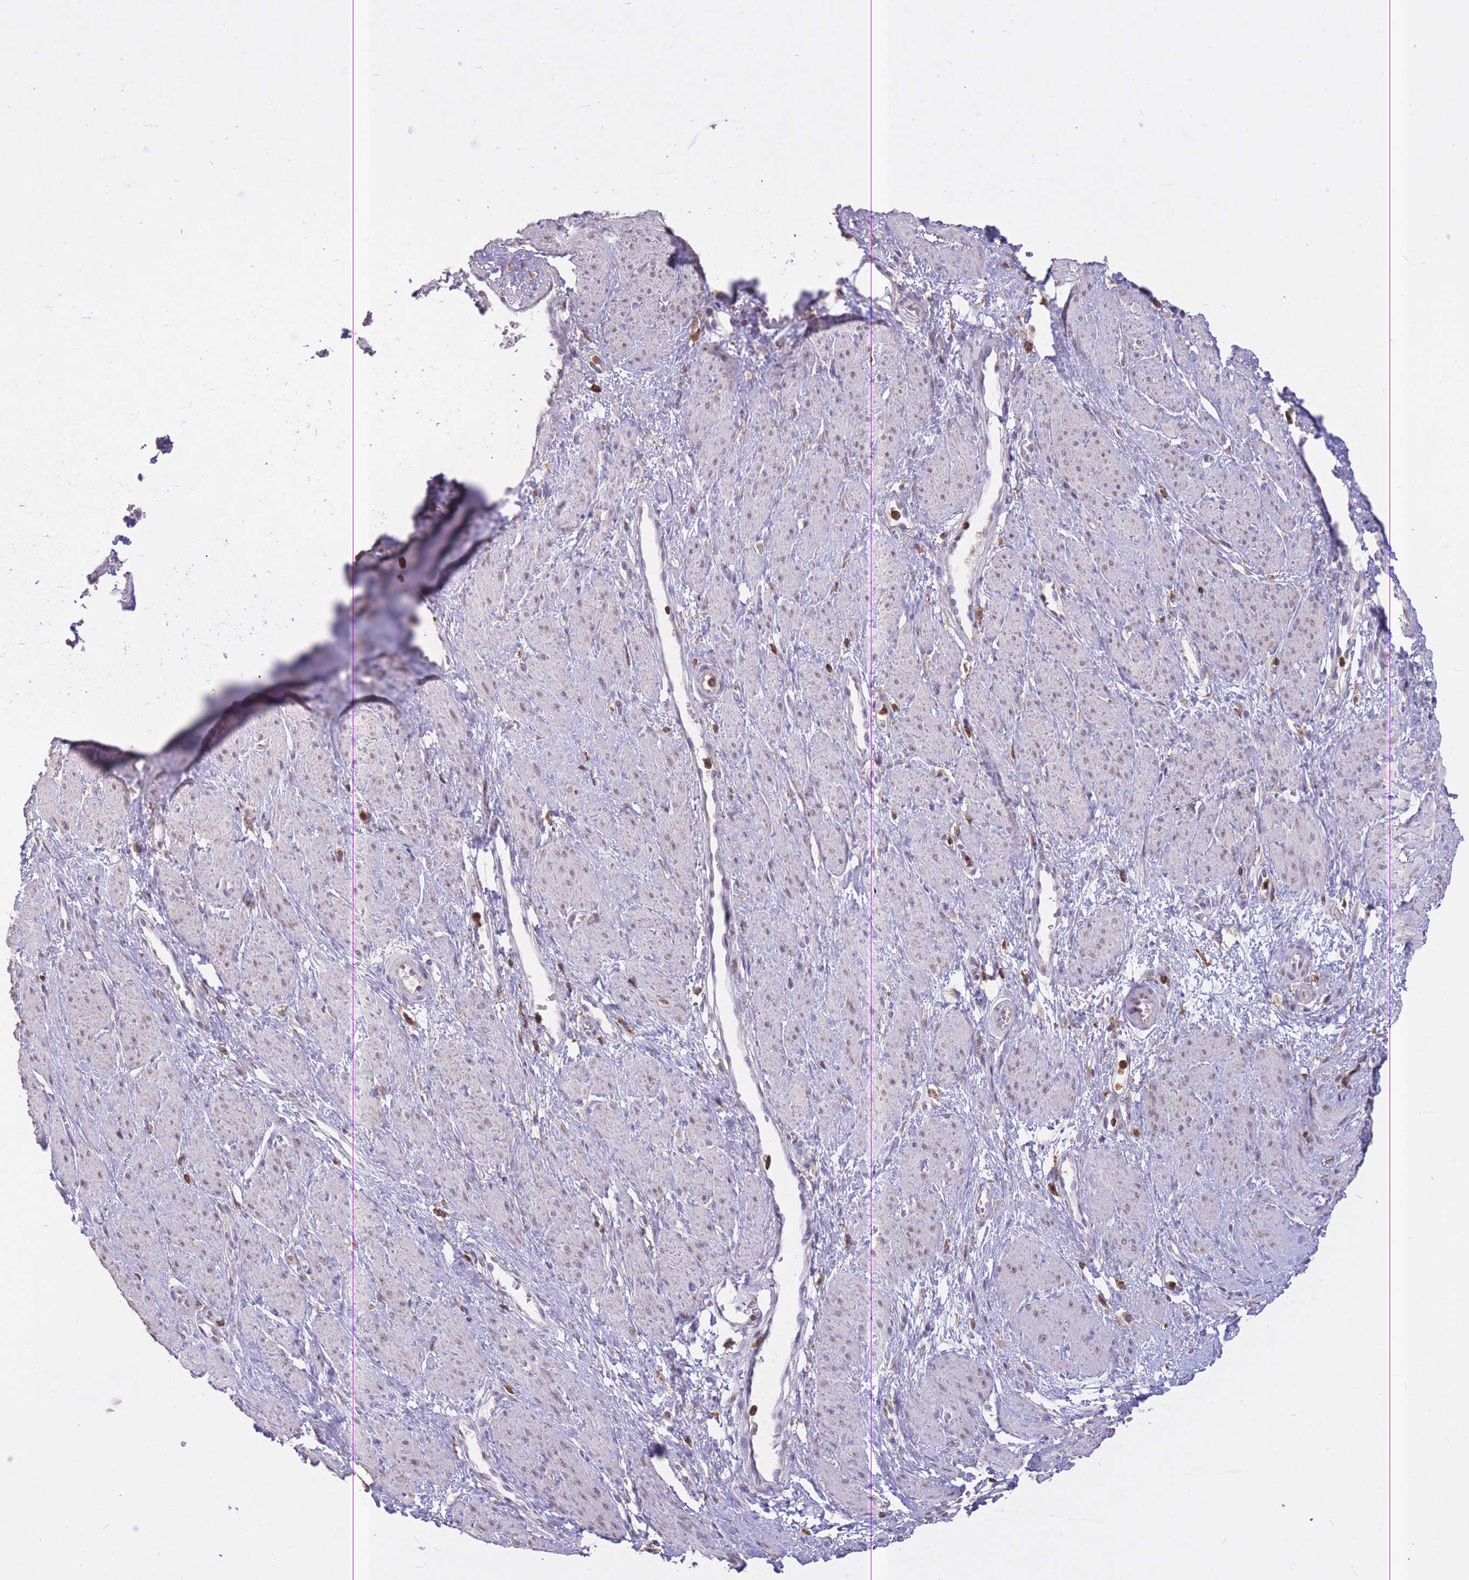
{"staining": {"intensity": "negative", "quantity": "none", "location": "none"}, "tissue": "smooth muscle", "cell_type": "Smooth muscle cells", "image_type": "normal", "snomed": [{"axis": "morphology", "description": "Normal tissue, NOS"}, {"axis": "topography", "description": "Smooth muscle"}, {"axis": "topography", "description": "Uterus"}], "caption": "Immunohistochemistry histopathology image of unremarkable smooth muscle stained for a protein (brown), which demonstrates no staining in smooth muscle cells. Brightfield microscopy of IHC stained with DAB (brown) and hematoxylin (blue), captured at high magnification.", "gene": "GMIP", "patient": {"sex": "female", "age": 39}}